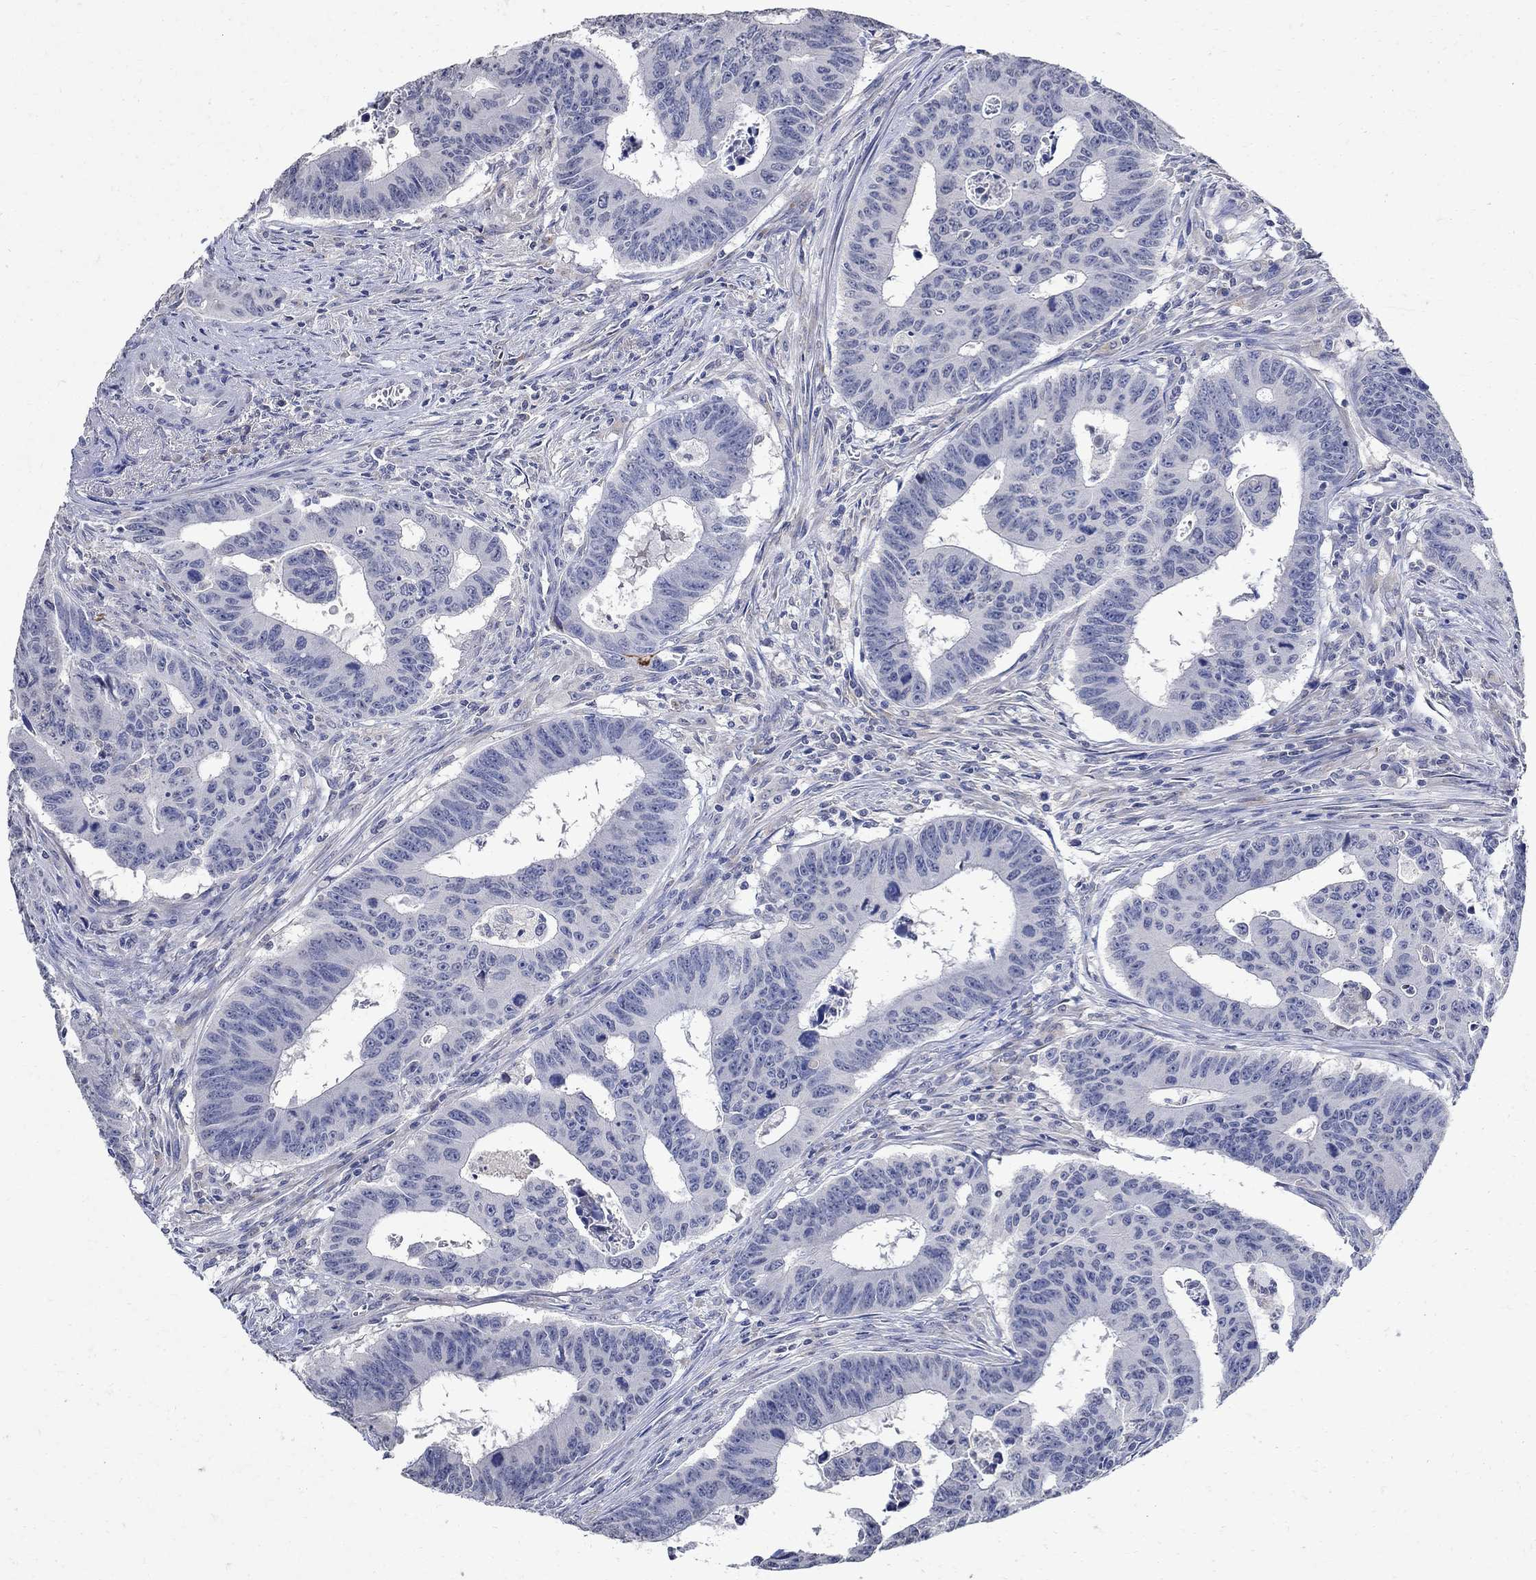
{"staining": {"intensity": "negative", "quantity": "none", "location": "none"}, "tissue": "colorectal cancer", "cell_type": "Tumor cells", "image_type": "cancer", "snomed": [{"axis": "morphology", "description": "Adenocarcinoma, NOS"}, {"axis": "topography", "description": "Appendix"}, {"axis": "topography", "description": "Colon"}, {"axis": "topography", "description": "Cecum"}, {"axis": "topography", "description": "Colon asc"}], "caption": "Immunohistochemistry image of colorectal cancer stained for a protein (brown), which demonstrates no expression in tumor cells.", "gene": "TMEM169", "patient": {"sex": "female", "age": 85}}